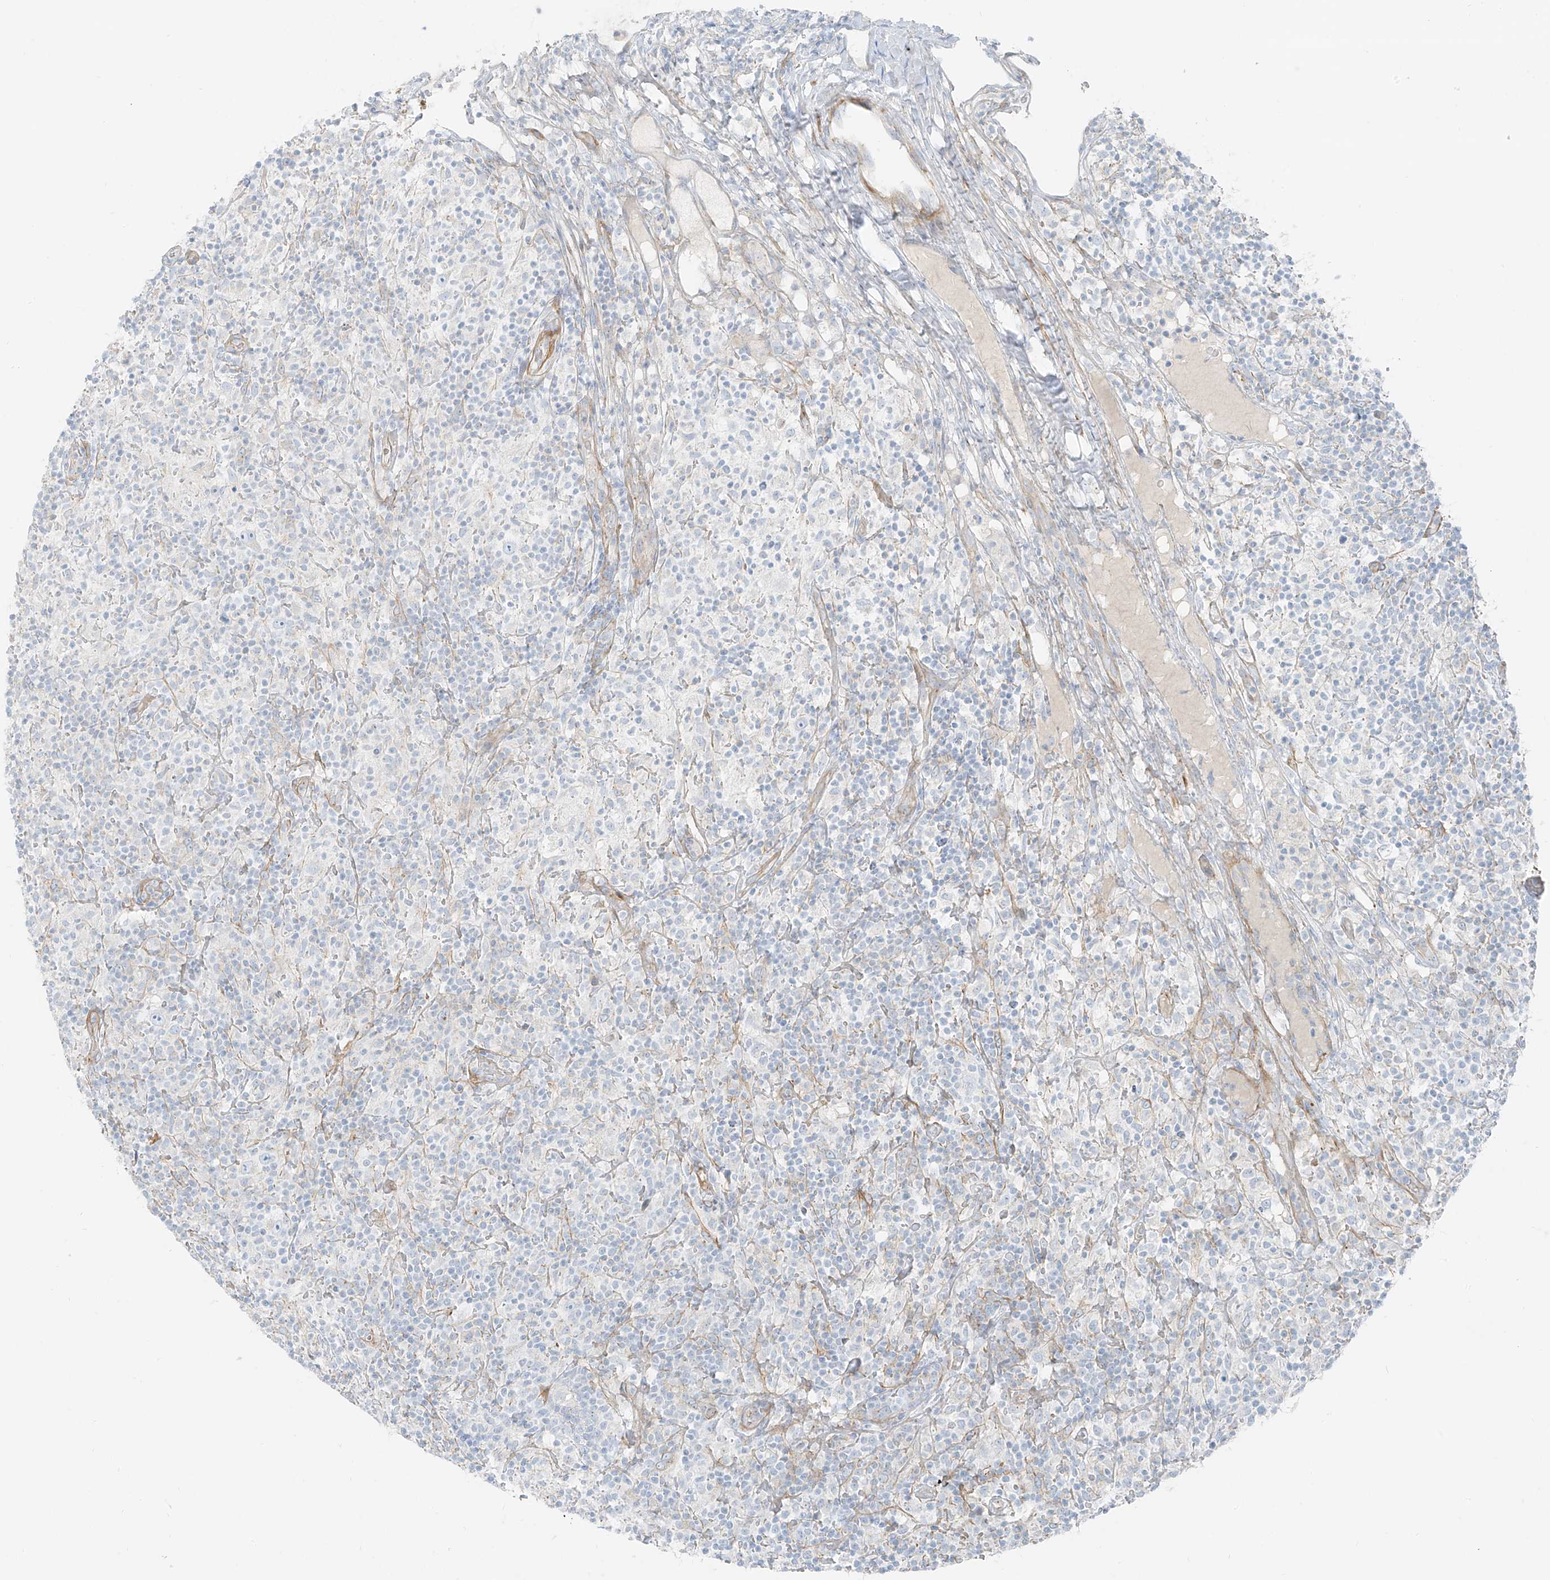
{"staining": {"intensity": "negative", "quantity": "none", "location": "none"}, "tissue": "lymphoma", "cell_type": "Tumor cells", "image_type": "cancer", "snomed": [{"axis": "morphology", "description": "Hodgkin's disease, NOS"}, {"axis": "topography", "description": "Lymph node"}], "caption": "Tumor cells show no significant protein expression in Hodgkin's disease.", "gene": "SMCP", "patient": {"sex": "male", "age": 70}}